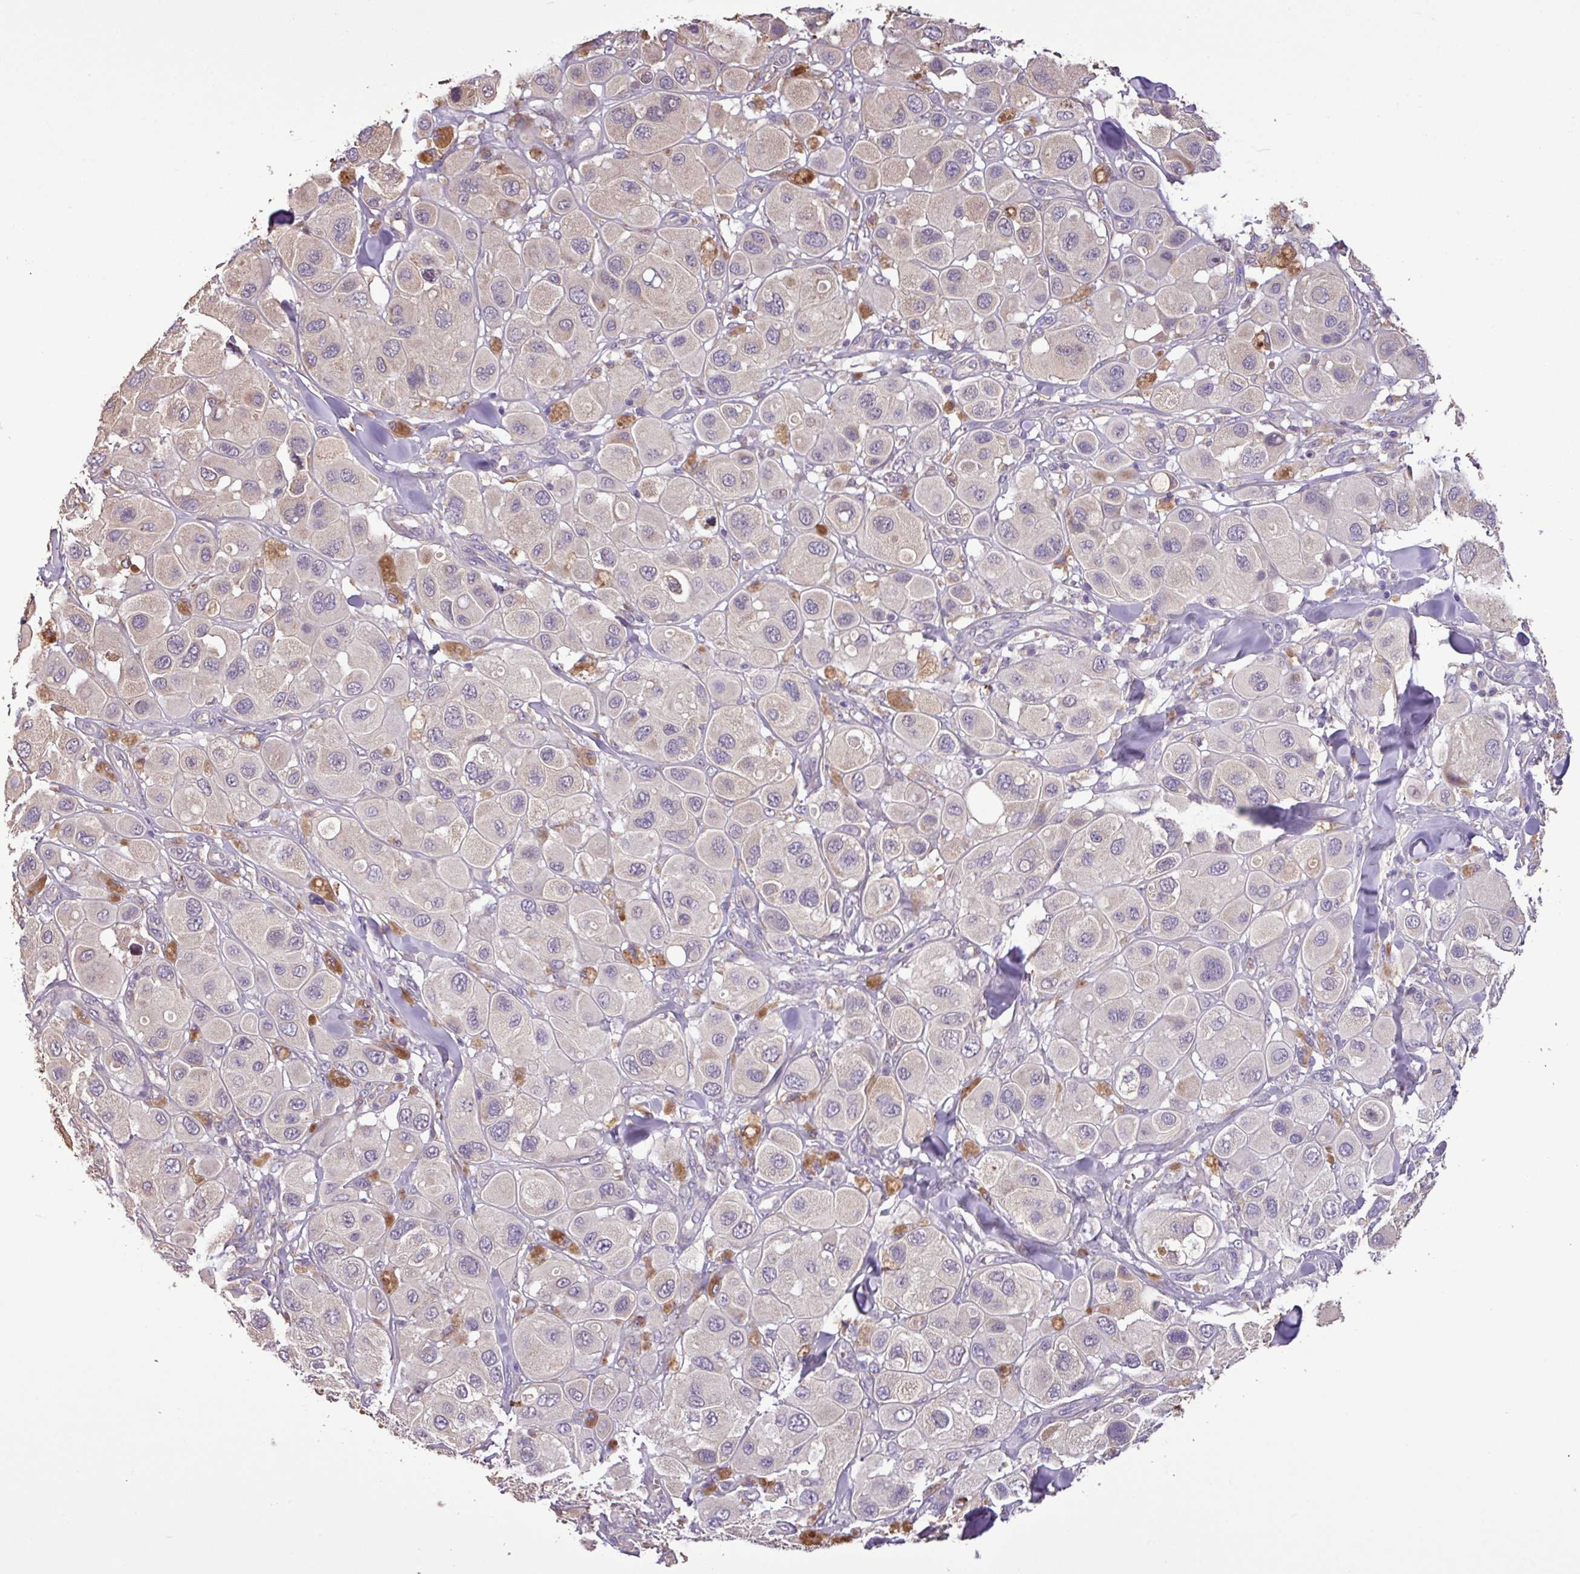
{"staining": {"intensity": "negative", "quantity": "none", "location": "none"}, "tissue": "melanoma", "cell_type": "Tumor cells", "image_type": "cancer", "snomed": [{"axis": "morphology", "description": "Malignant melanoma, Metastatic site"}, {"axis": "topography", "description": "Skin"}], "caption": "A histopathology image of human malignant melanoma (metastatic site) is negative for staining in tumor cells. (Brightfield microscopy of DAB immunohistochemistry at high magnification).", "gene": "ZNF266", "patient": {"sex": "male", "age": 41}}